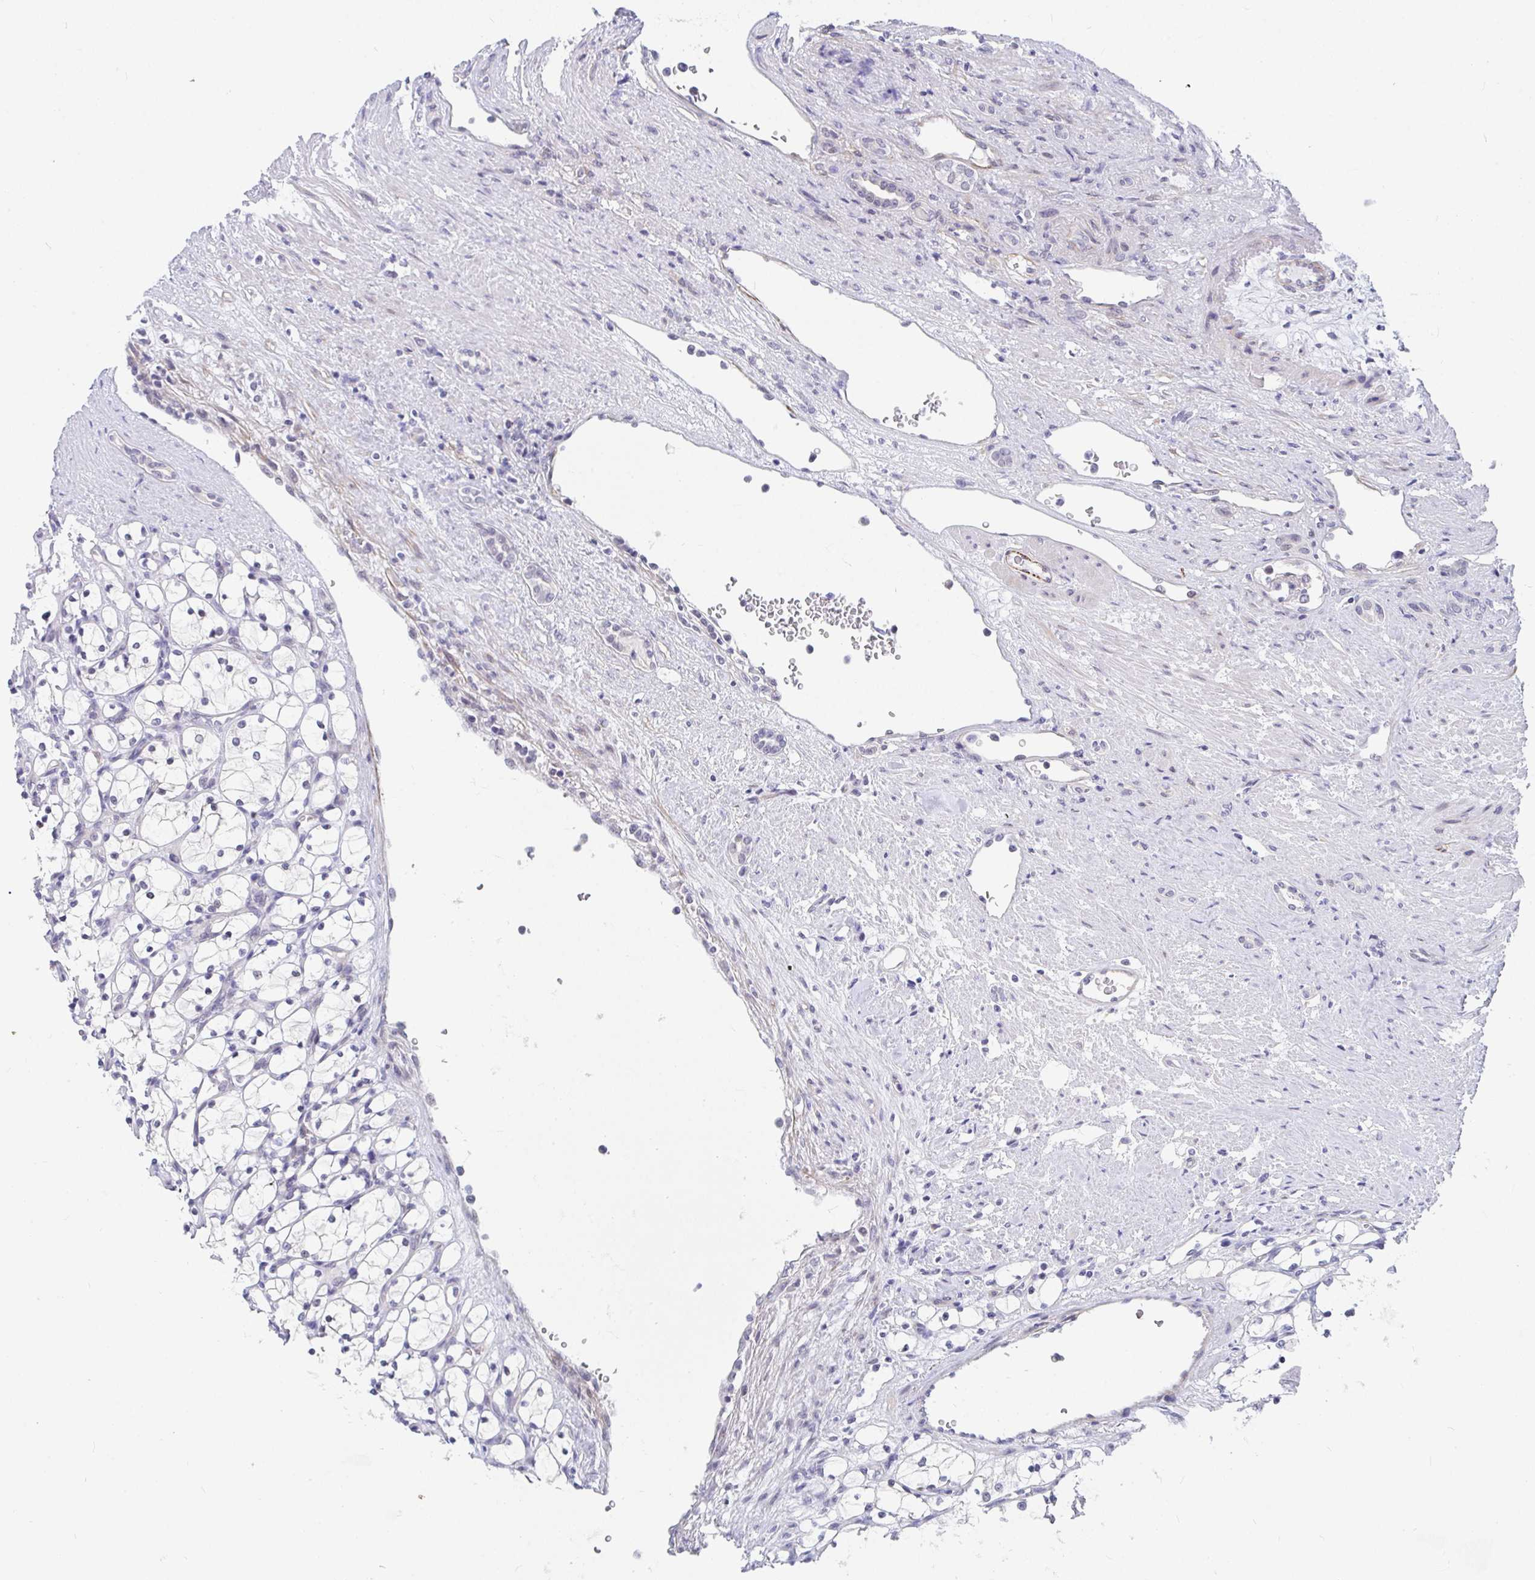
{"staining": {"intensity": "negative", "quantity": "none", "location": "none"}, "tissue": "renal cancer", "cell_type": "Tumor cells", "image_type": "cancer", "snomed": [{"axis": "morphology", "description": "Adenocarcinoma, NOS"}, {"axis": "topography", "description": "Kidney"}], "caption": "Tumor cells are negative for brown protein staining in renal cancer (adenocarcinoma).", "gene": "DAOA", "patient": {"sex": "female", "age": 69}}